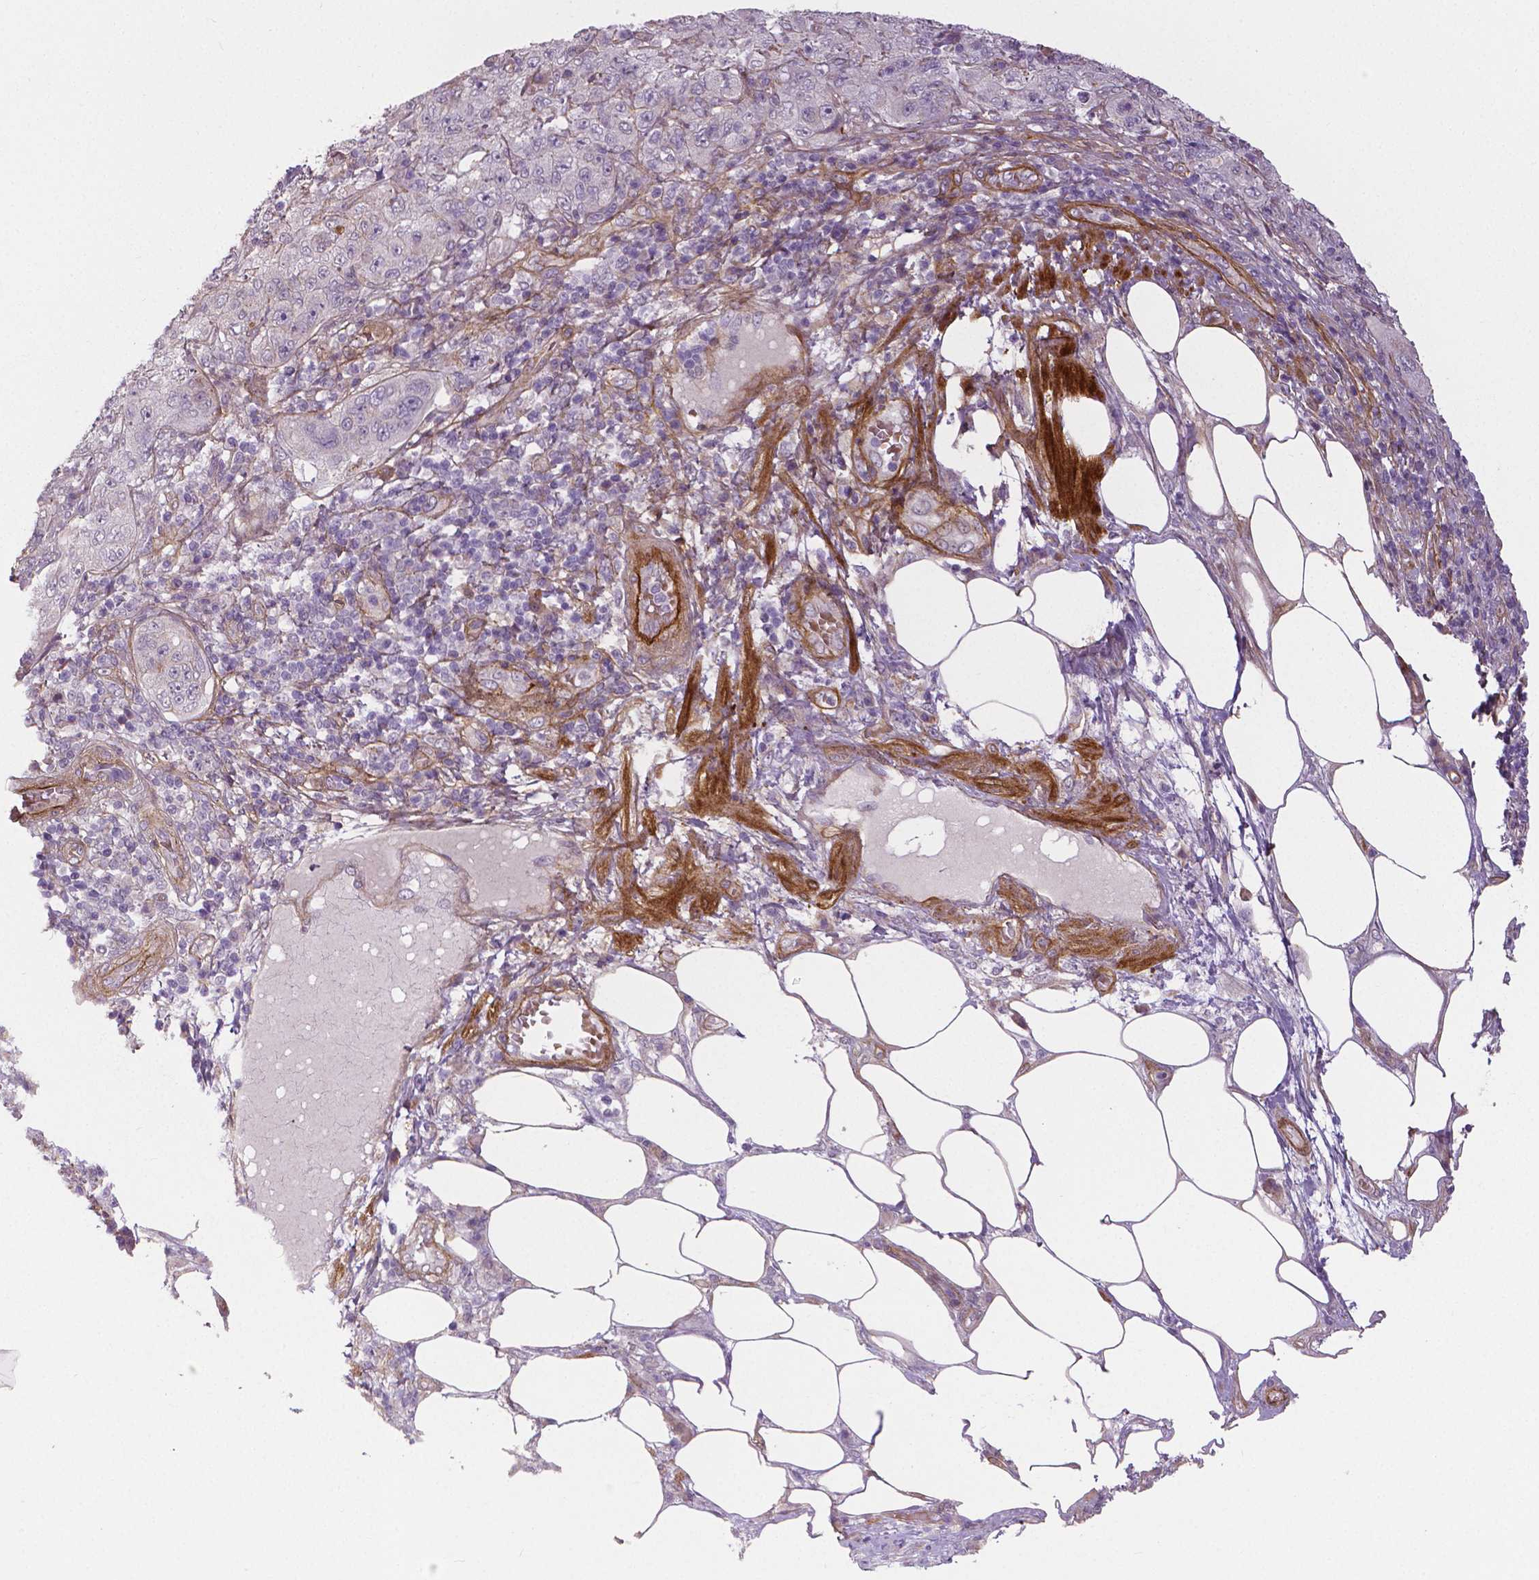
{"staining": {"intensity": "negative", "quantity": "none", "location": "none"}, "tissue": "pancreatic cancer", "cell_type": "Tumor cells", "image_type": "cancer", "snomed": [{"axis": "morphology", "description": "Adenocarcinoma, NOS"}, {"axis": "topography", "description": "Pancreas"}], "caption": "IHC photomicrograph of neoplastic tissue: pancreatic adenocarcinoma stained with DAB shows no significant protein staining in tumor cells. (DAB (3,3'-diaminobenzidine) immunohistochemistry (IHC) with hematoxylin counter stain).", "gene": "FLT1", "patient": {"sex": "male", "age": 68}}